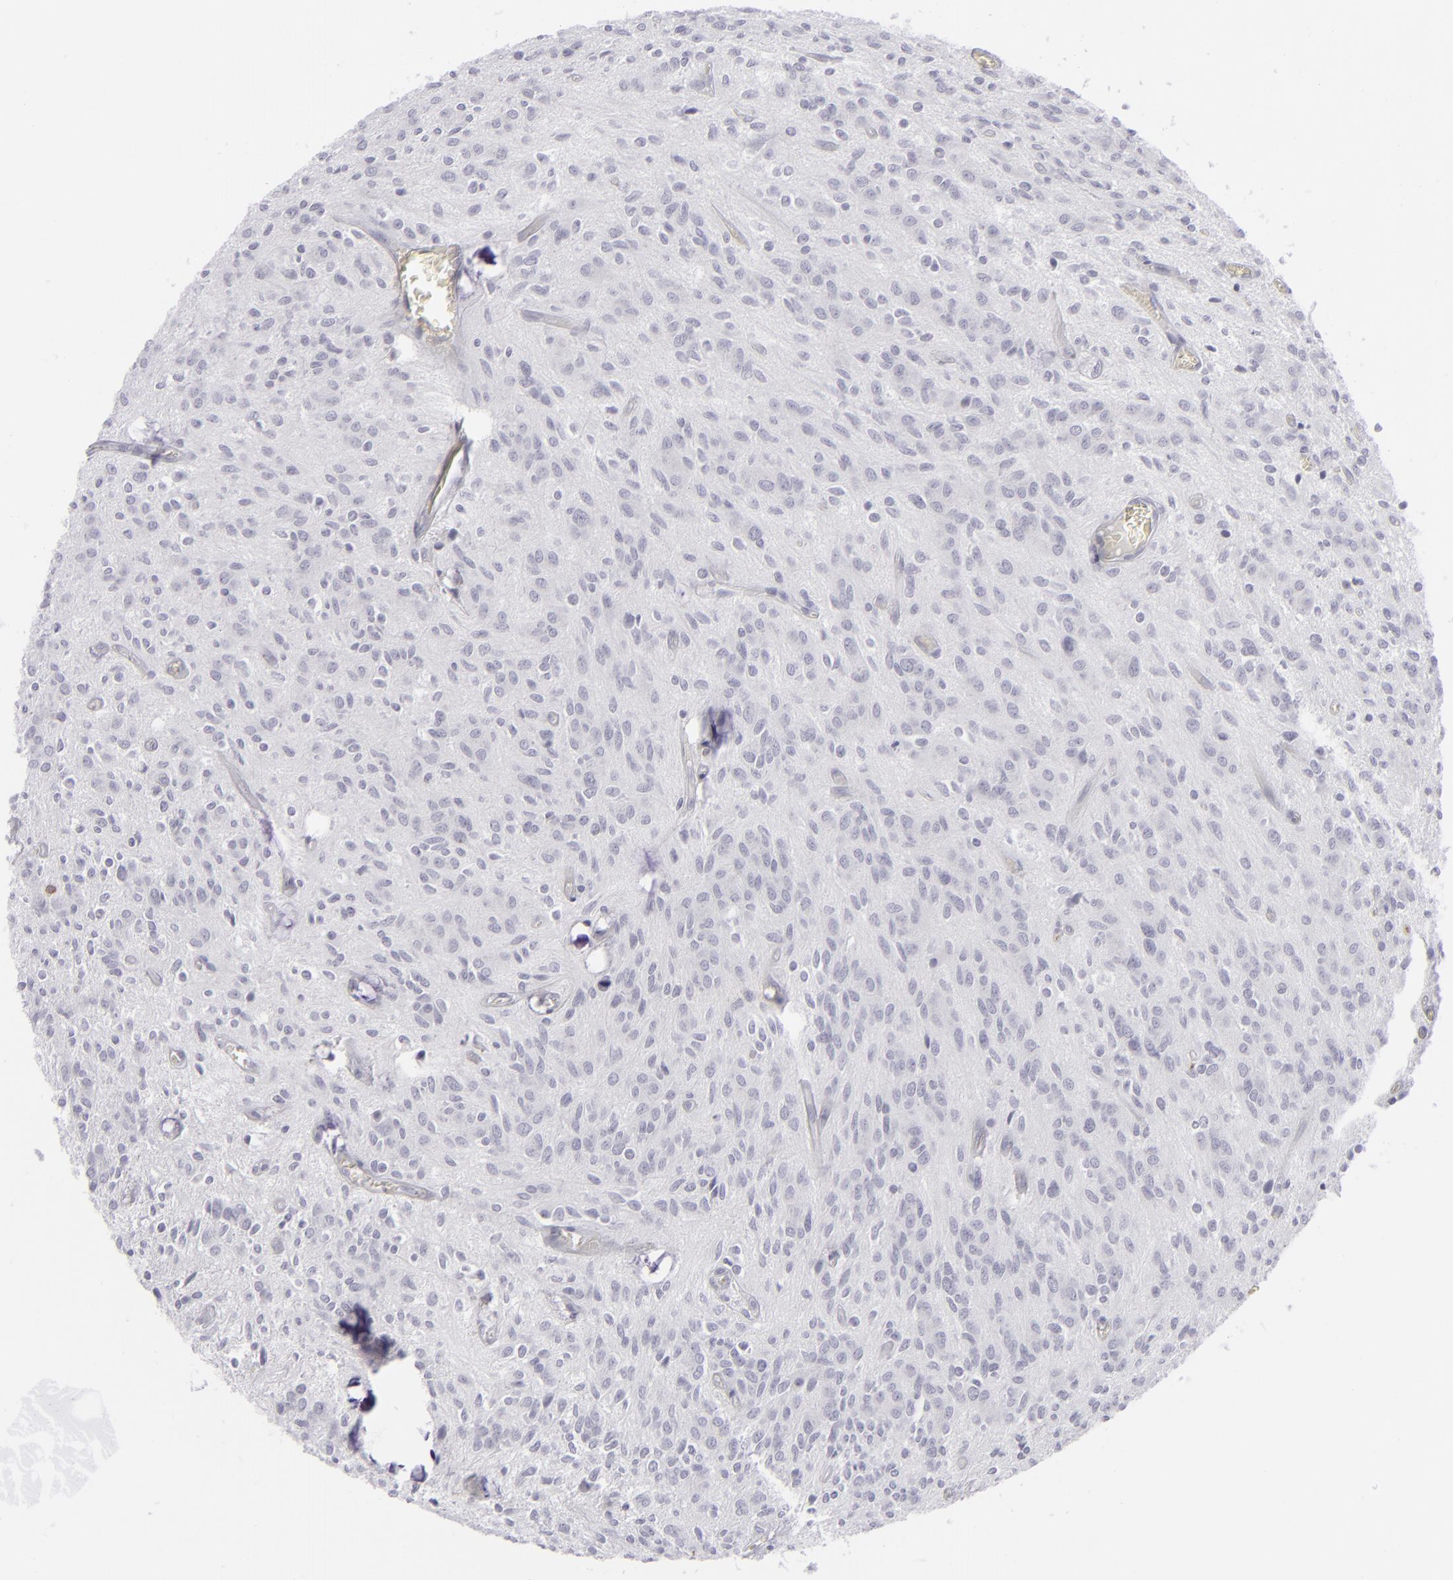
{"staining": {"intensity": "negative", "quantity": "none", "location": "none"}, "tissue": "glioma", "cell_type": "Tumor cells", "image_type": "cancer", "snomed": [{"axis": "morphology", "description": "Glioma, malignant, Low grade"}, {"axis": "topography", "description": "Brain"}], "caption": "Immunohistochemistry of human low-grade glioma (malignant) demonstrates no positivity in tumor cells.", "gene": "CD7", "patient": {"sex": "female", "age": 15}}